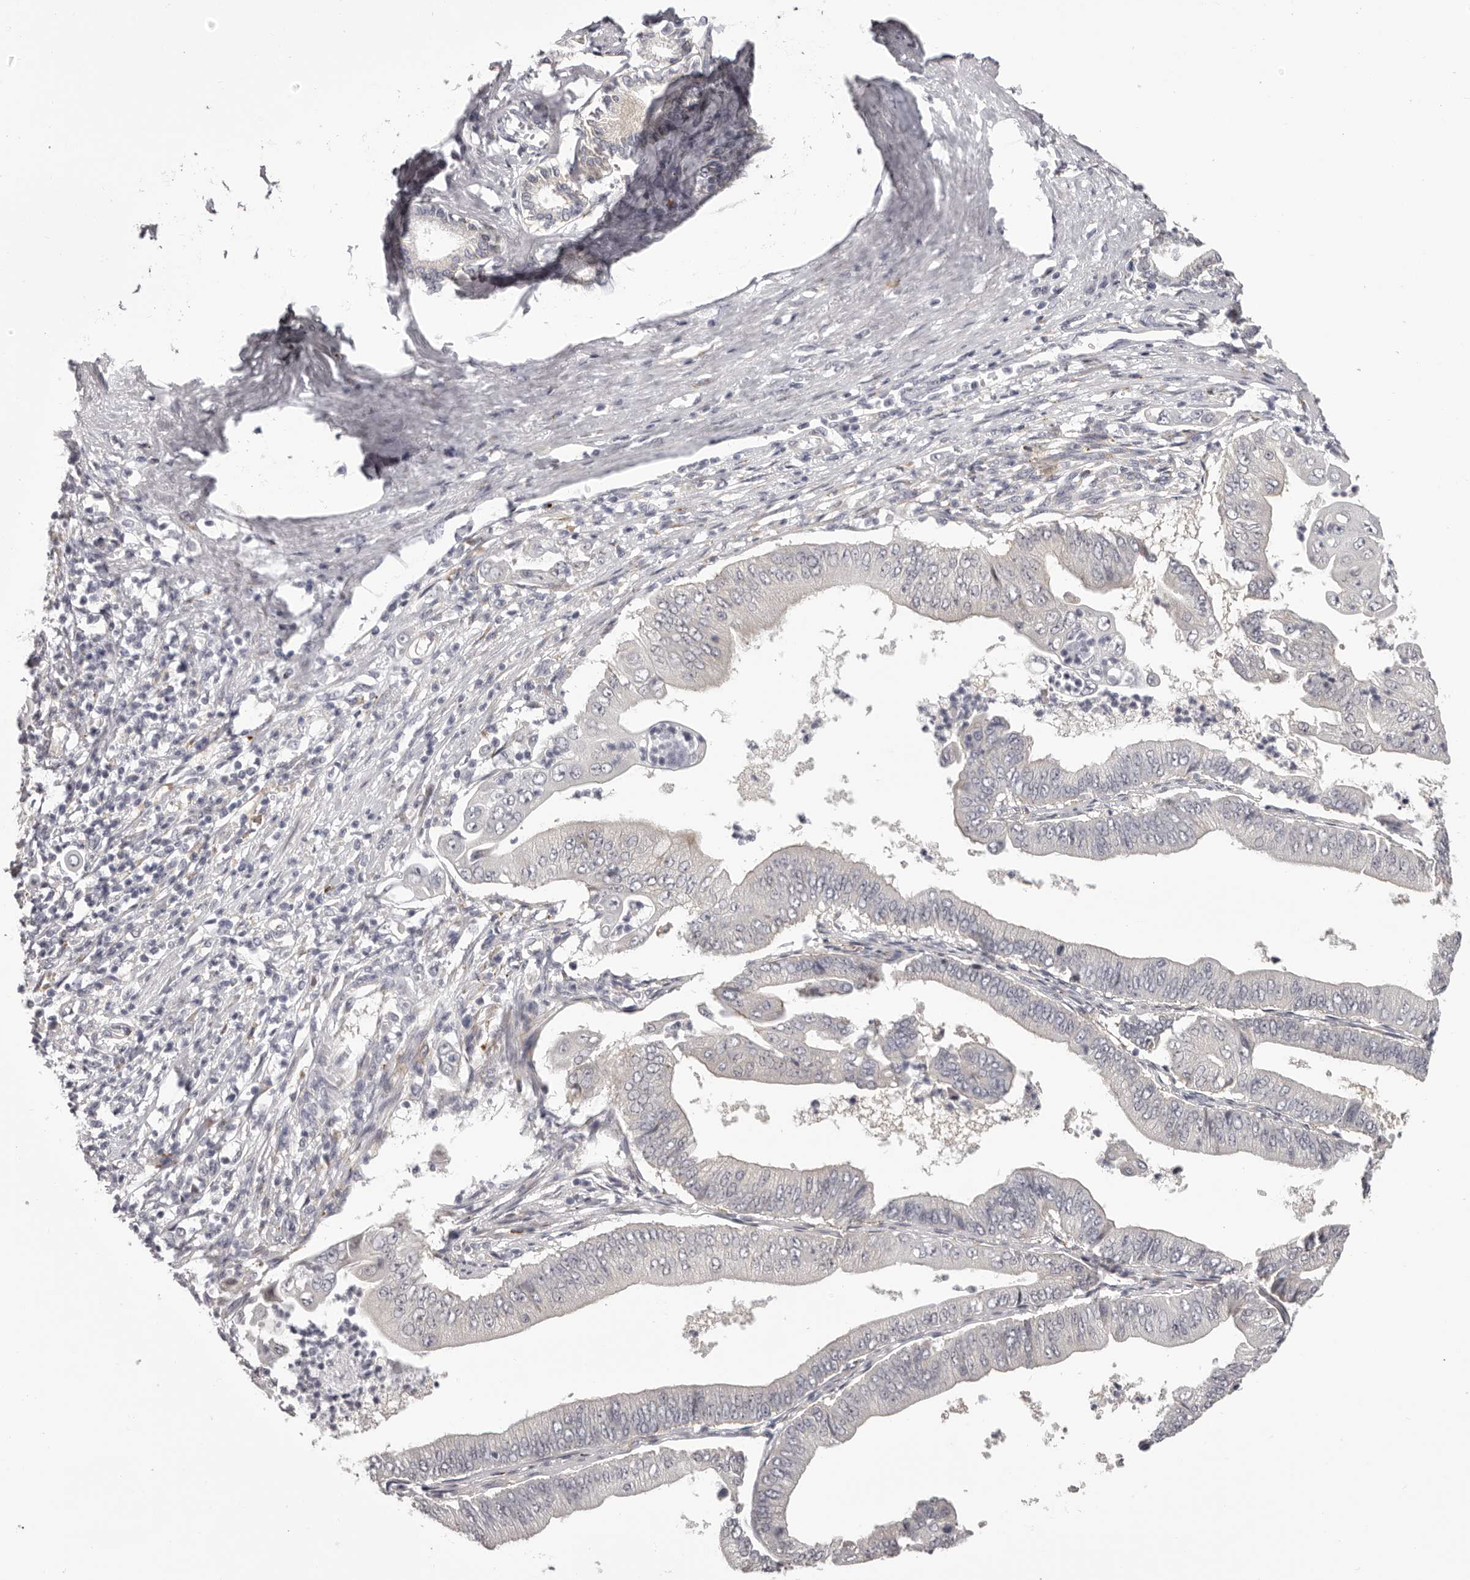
{"staining": {"intensity": "negative", "quantity": "none", "location": "none"}, "tissue": "pancreatic cancer", "cell_type": "Tumor cells", "image_type": "cancer", "snomed": [{"axis": "morphology", "description": "Adenocarcinoma, NOS"}, {"axis": "topography", "description": "Pancreas"}], "caption": "Micrograph shows no protein expression in tumor cells of pancreatic cancer tissue.", "gene": "OTUD3", "patient": {"sex": "female", "age": 77}}